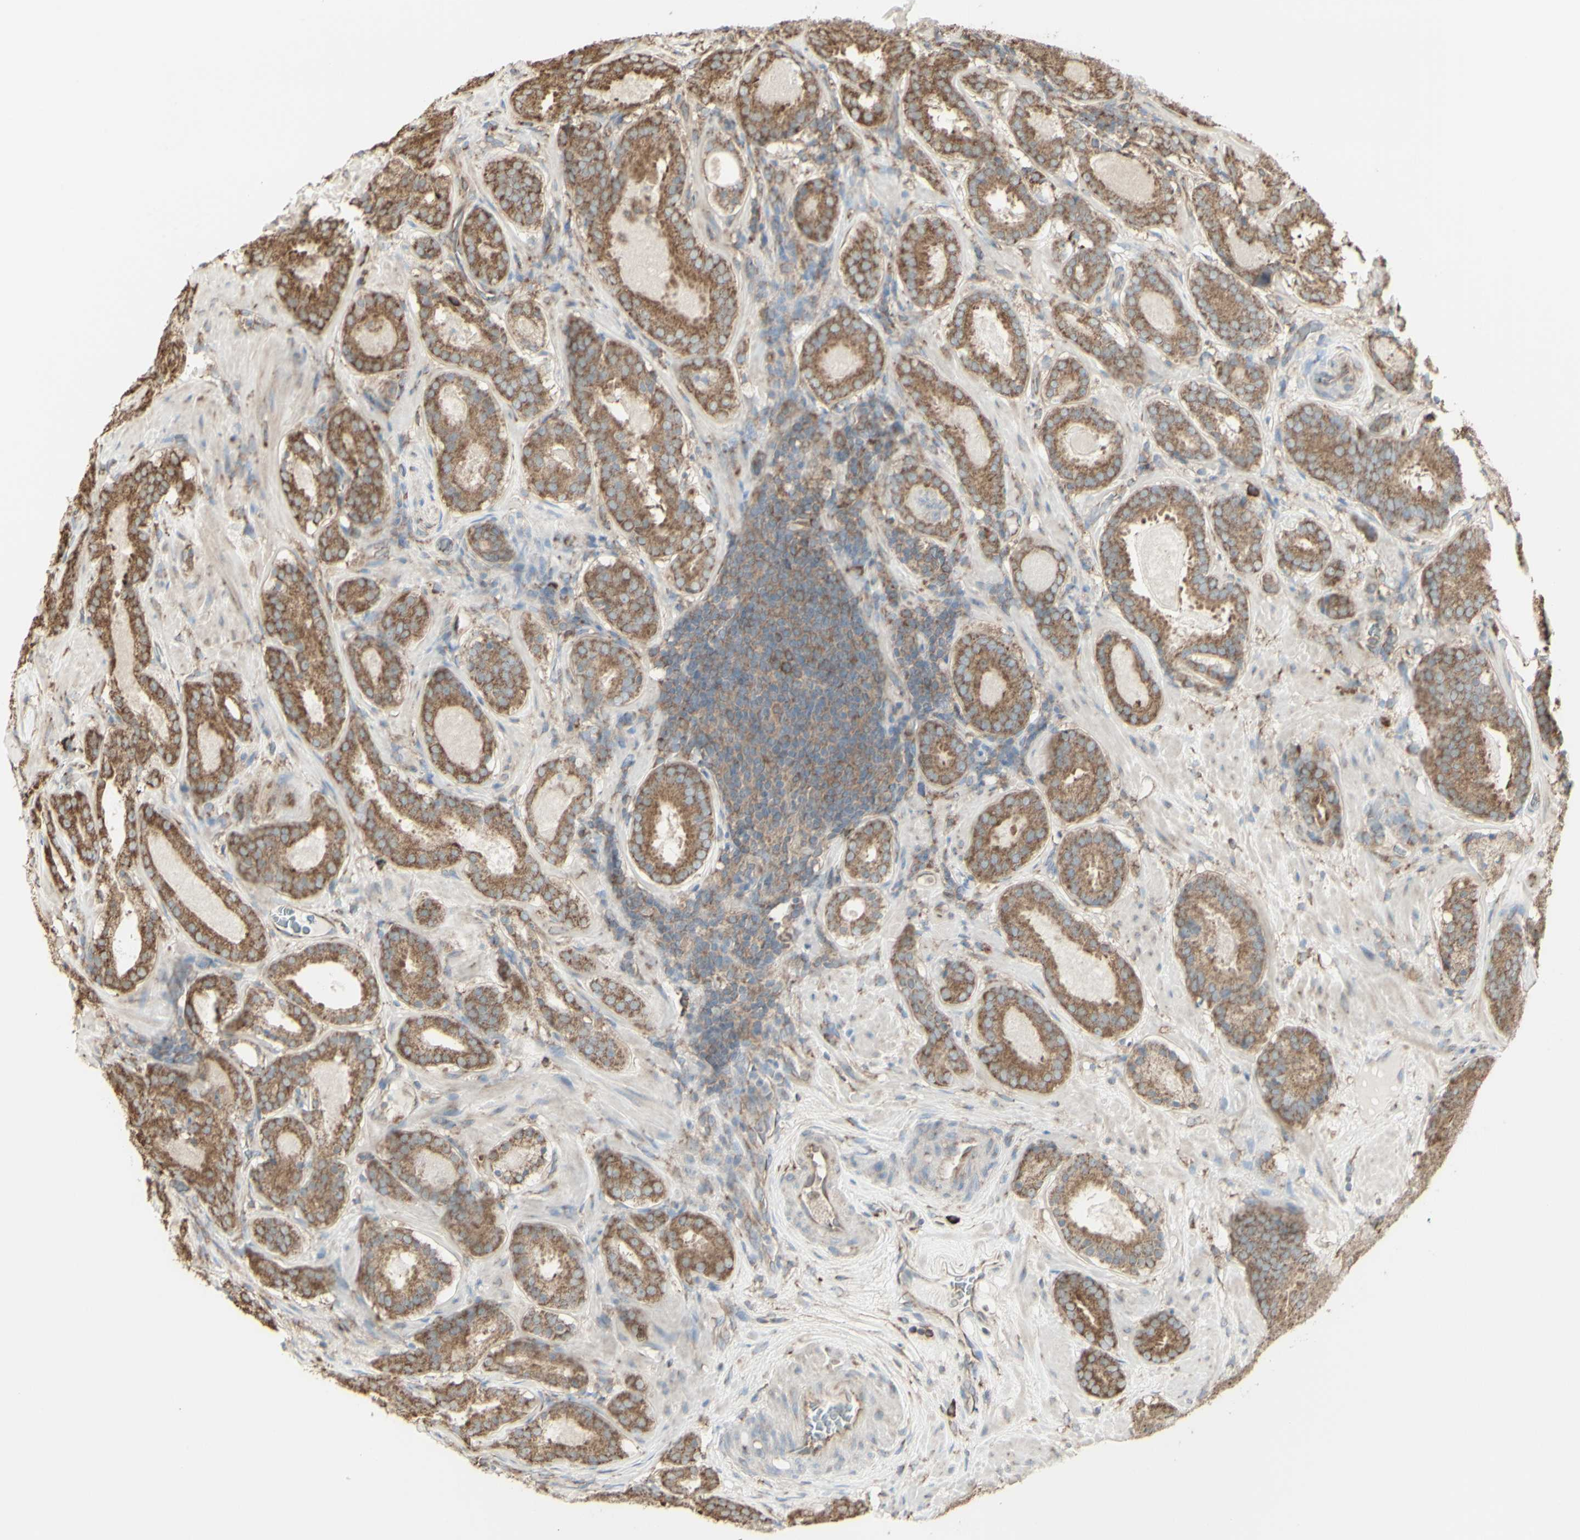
{"staining": {"intensity": "moderate", "quantity": ">75%", "location": "cytoplasmic/membranous"}, "tissue": "prostate cancer", "cell_type": "Tumor cells", "image_type": "cancer", "snomed": [{"axis": "morphology", "description": "Adenocarcinoma, Low grade"}, {"axis": "topography", "description": "Prostate"}], "caption": "Immunohistochemical staining of prostate cancer reveals medium levels of moderate cytoplasmic/membranous protein positivity in approximately >75% of tumor cells.", "gene": "EEF1B2", "patient": {"sex": "male", "age": 69}}